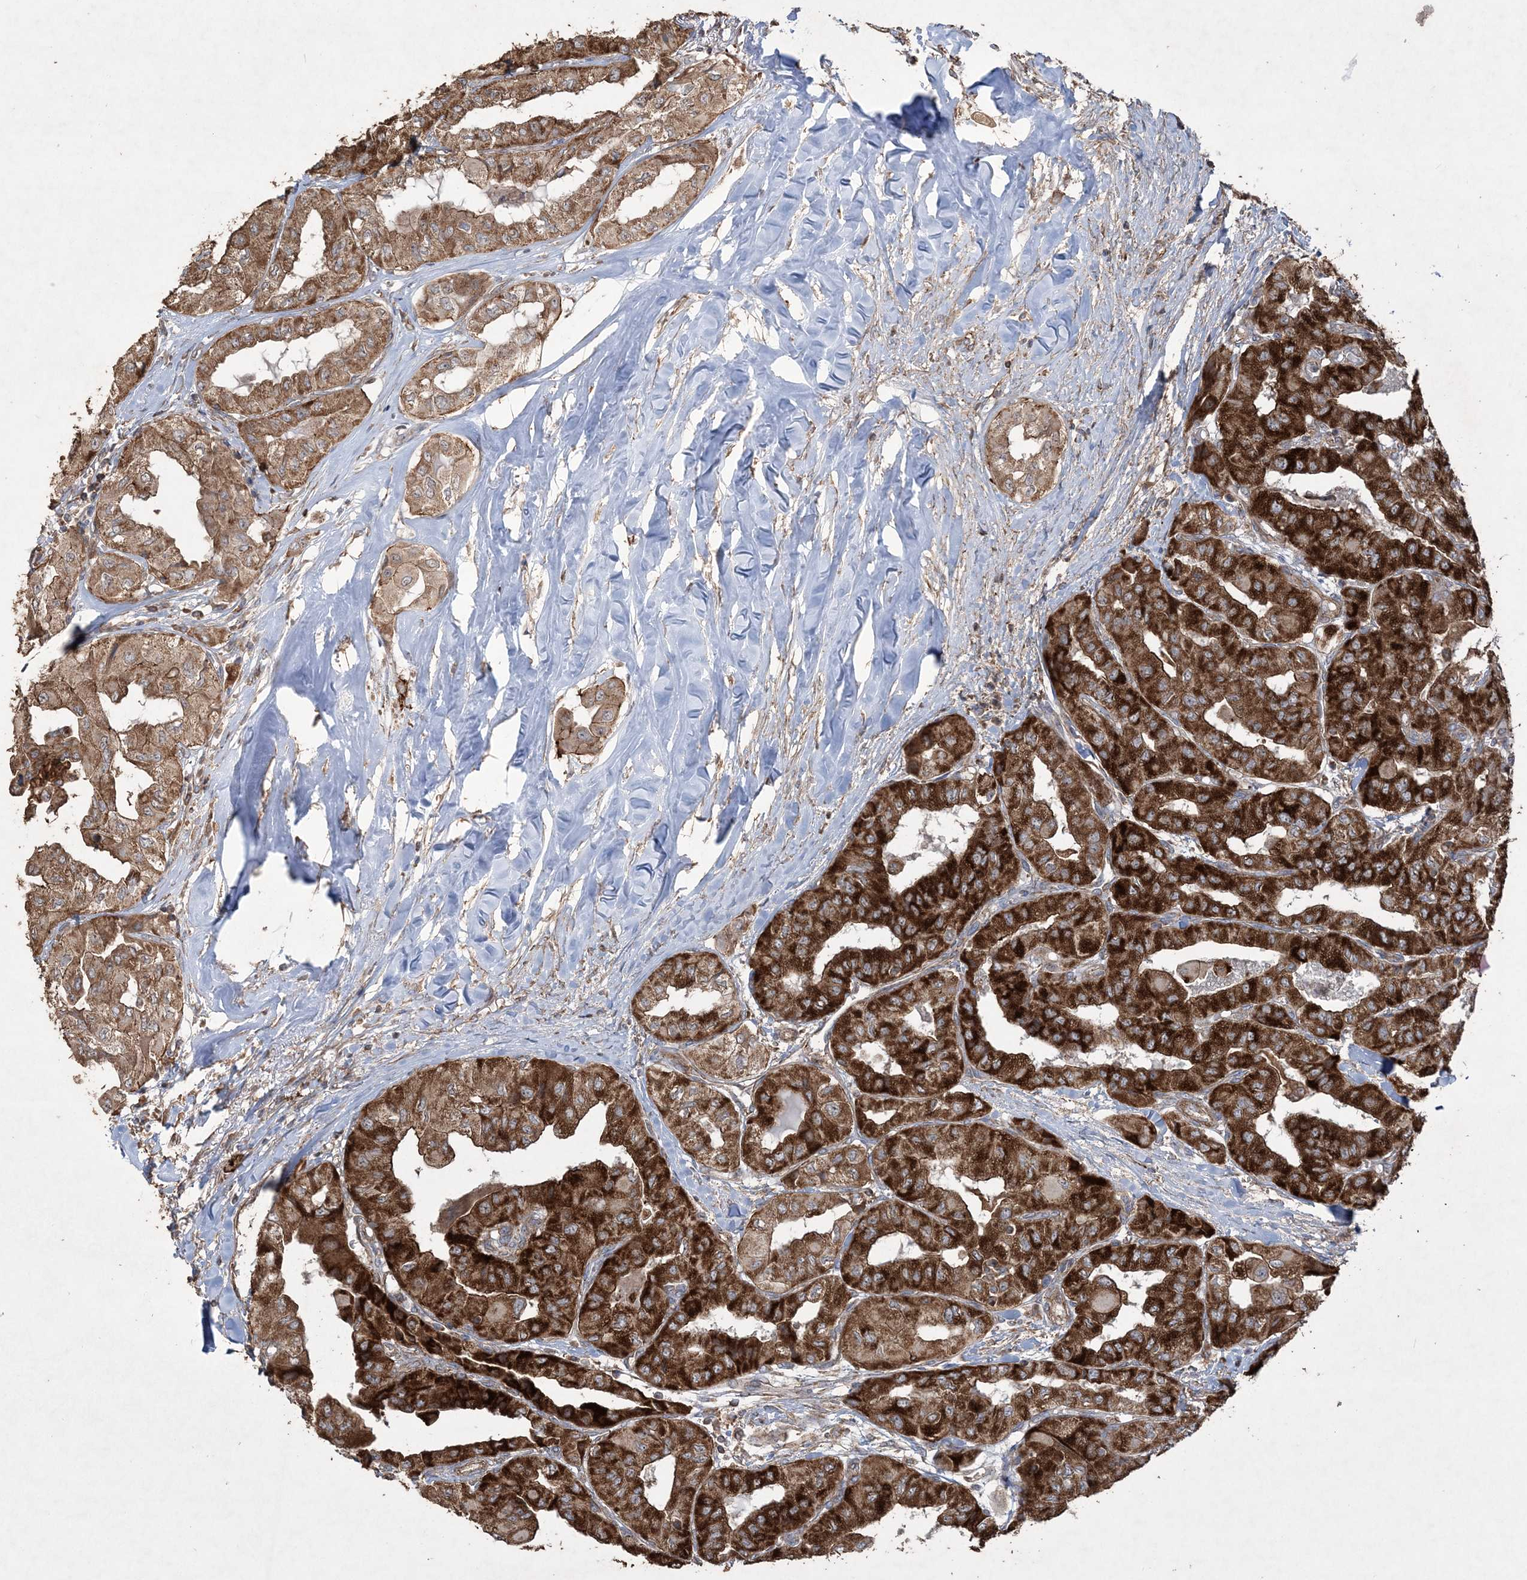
{"staining": {"intensity": "strong", "quantity": ">75%", "location": "cytoplasmic/membranous"}, "tissue": "thyroid cancer", "cell_type": "Tumor cells", "image_type": "cancer", "snomed": [{"axis": "morphology", "description": "Papillary adenocarcinoma, NOS"}, {"axis": "topography", "description": "Thyroid gland"}], "caption": "Human thyroid cancer stained with a brown dye exhibits strong cytoplasmic/membranous positive staining in approximately >75% of tumor cells.", "gene": "TTC7A", "patient": {"sex": "female", "age": 59}}